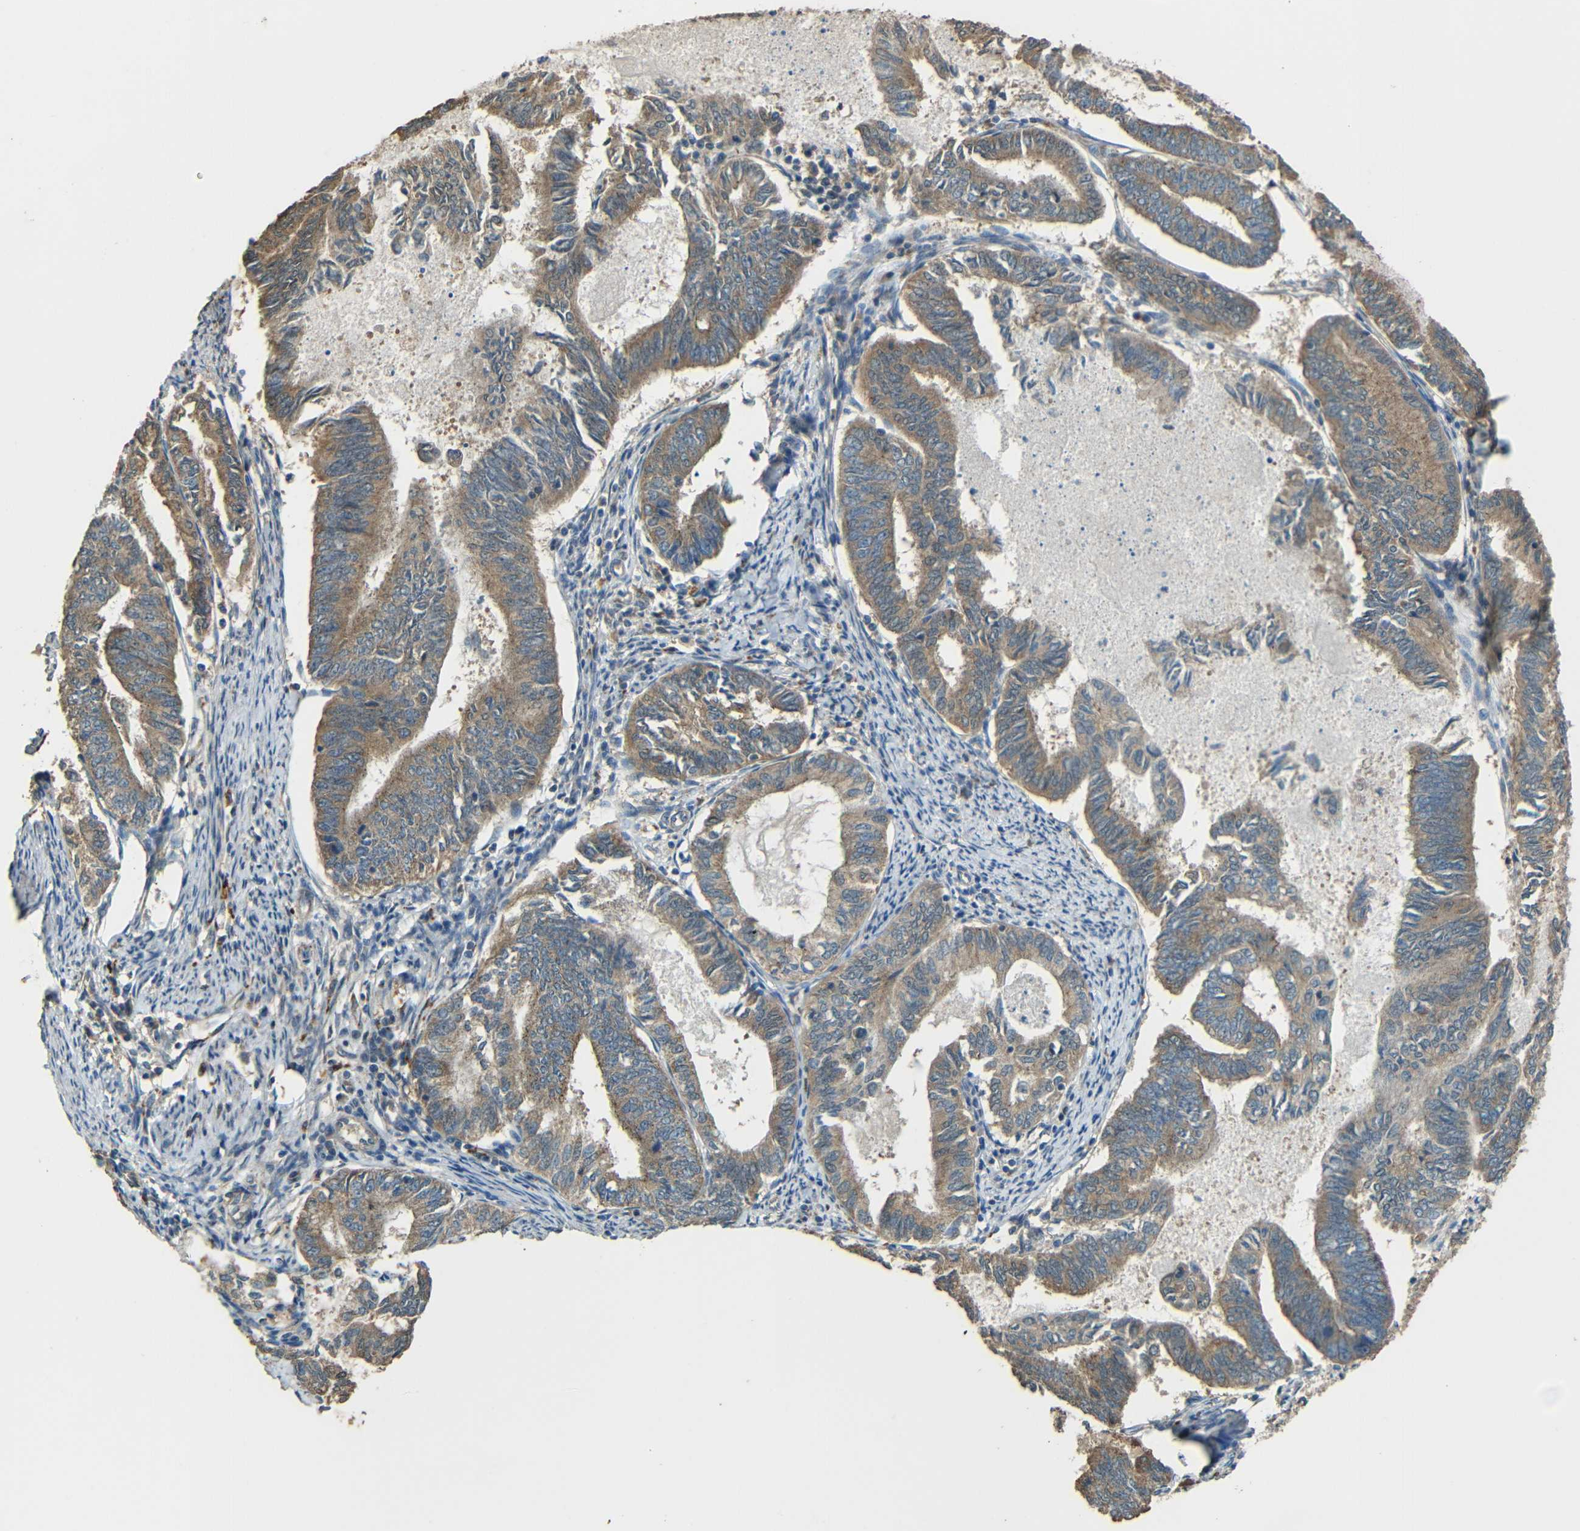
{"staining": {"intensity": "moderate", "quantity": ">75%", "location": "cytoplasmic/membranous"}, "tissue": "endometrial cancer", "cell_type": "Tumor cells", "image_type": "cancer", "snomed": [{"axis": "morphology", "description": "Adenocarcinoma, NOS"}, {"axis": "topography", "description": "Endometrium"}], "caption": "Immunohistochemistry (DAB (3,3'-diaminobenzidine)) staining of endometrial cancer (adenocarcinoma) shows moderate cytoplasmic/membranous protein staining in about >75% of tumor cells.", "gene": "ACACA", "patient": {"sex": "female", "age": 86}}